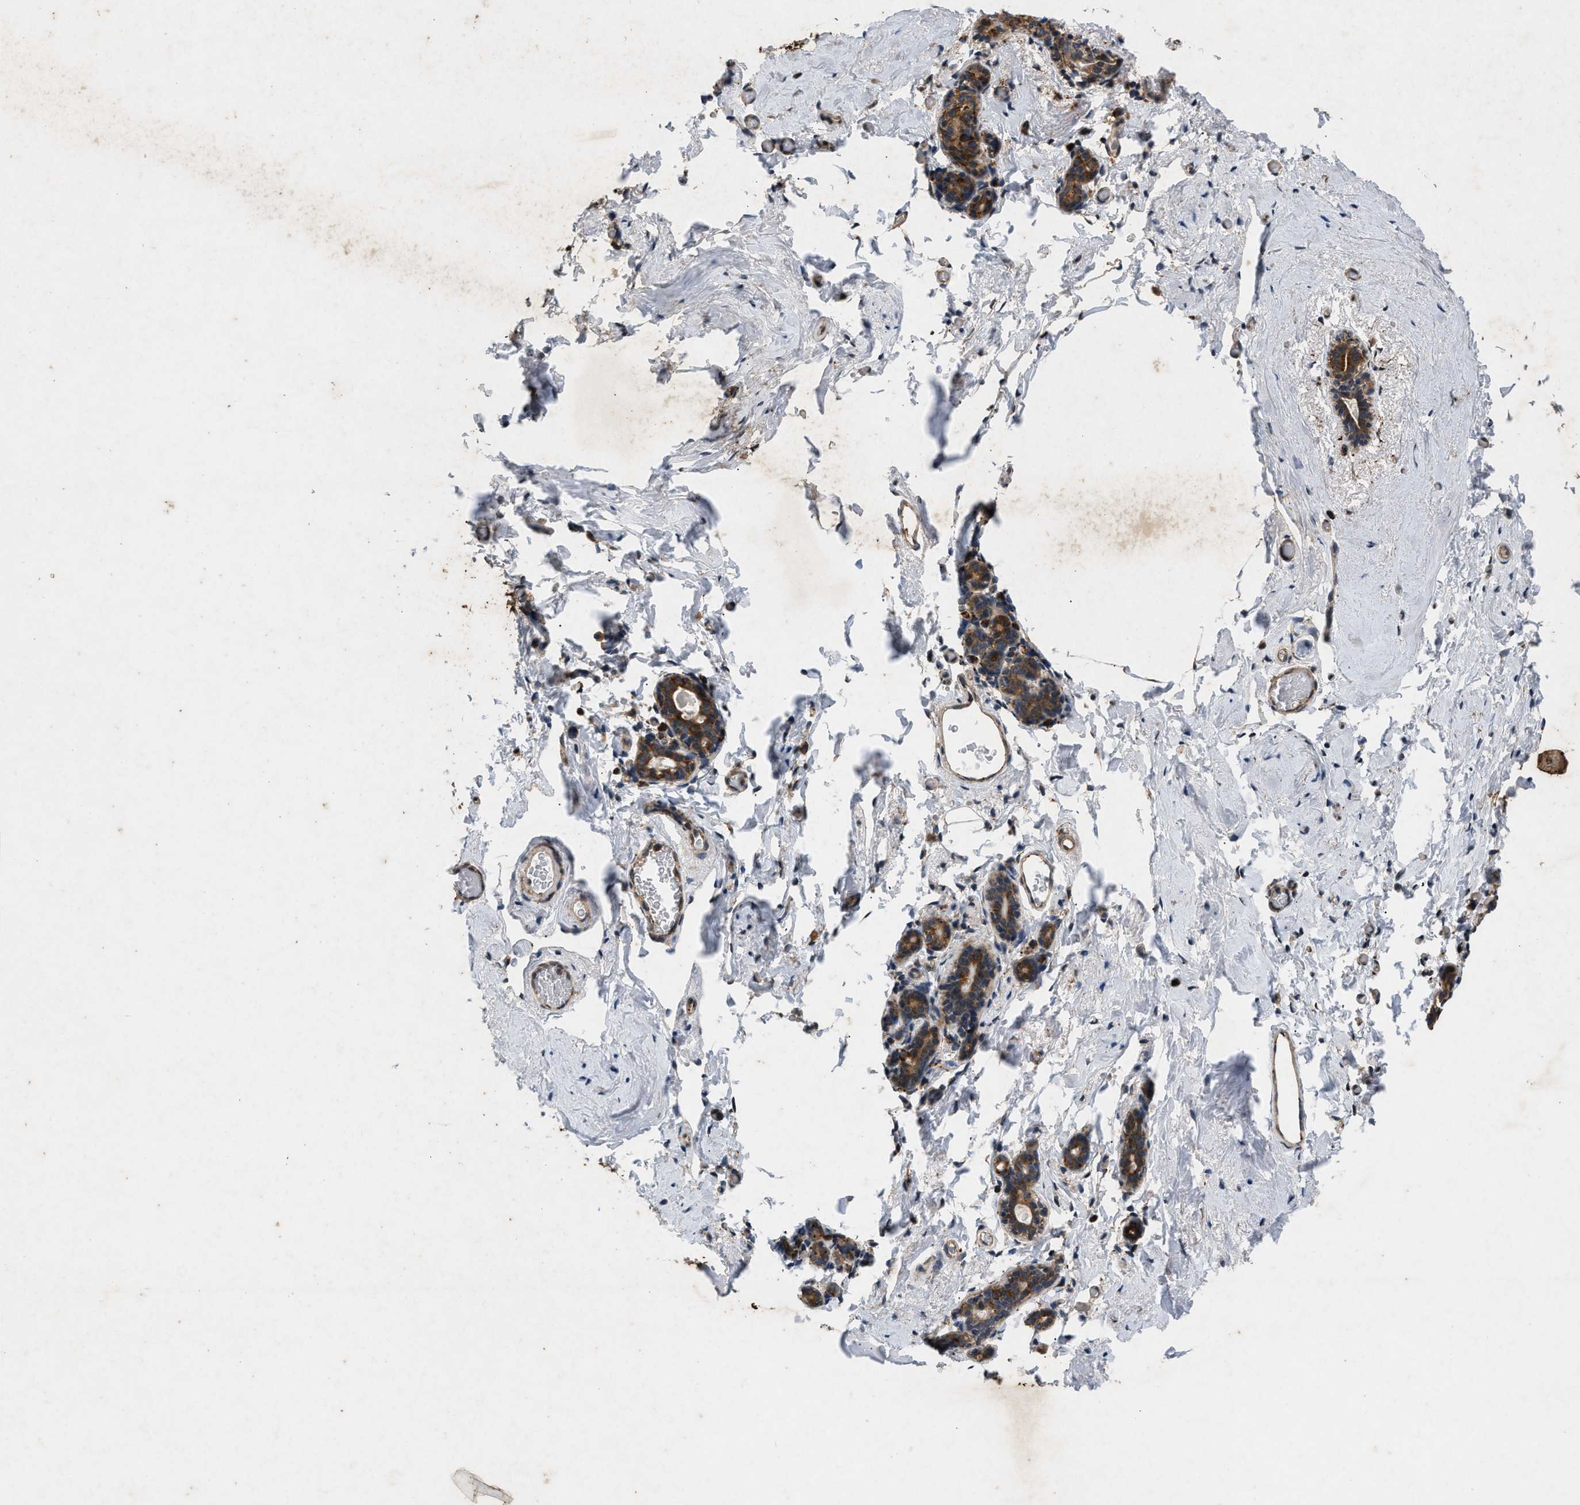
{"staining": {"intensity": "negative", "quantity": "none", "location": "none"}, "tissue": "breast", "cell_type": "Adipocytes", "image_type": "normal", "snomed": [{"axis": "morphology", "description": "Normal tissue, NOS"}, {"axis": "topography", "description": "Breast"}], "caption": "This is an immunohistochemistry (IHC) micrograph of unremarkable breast. There is no expression in adipocytes.", "gene": "PRKG2", "patient": {"sex": "female", "age": 62}}